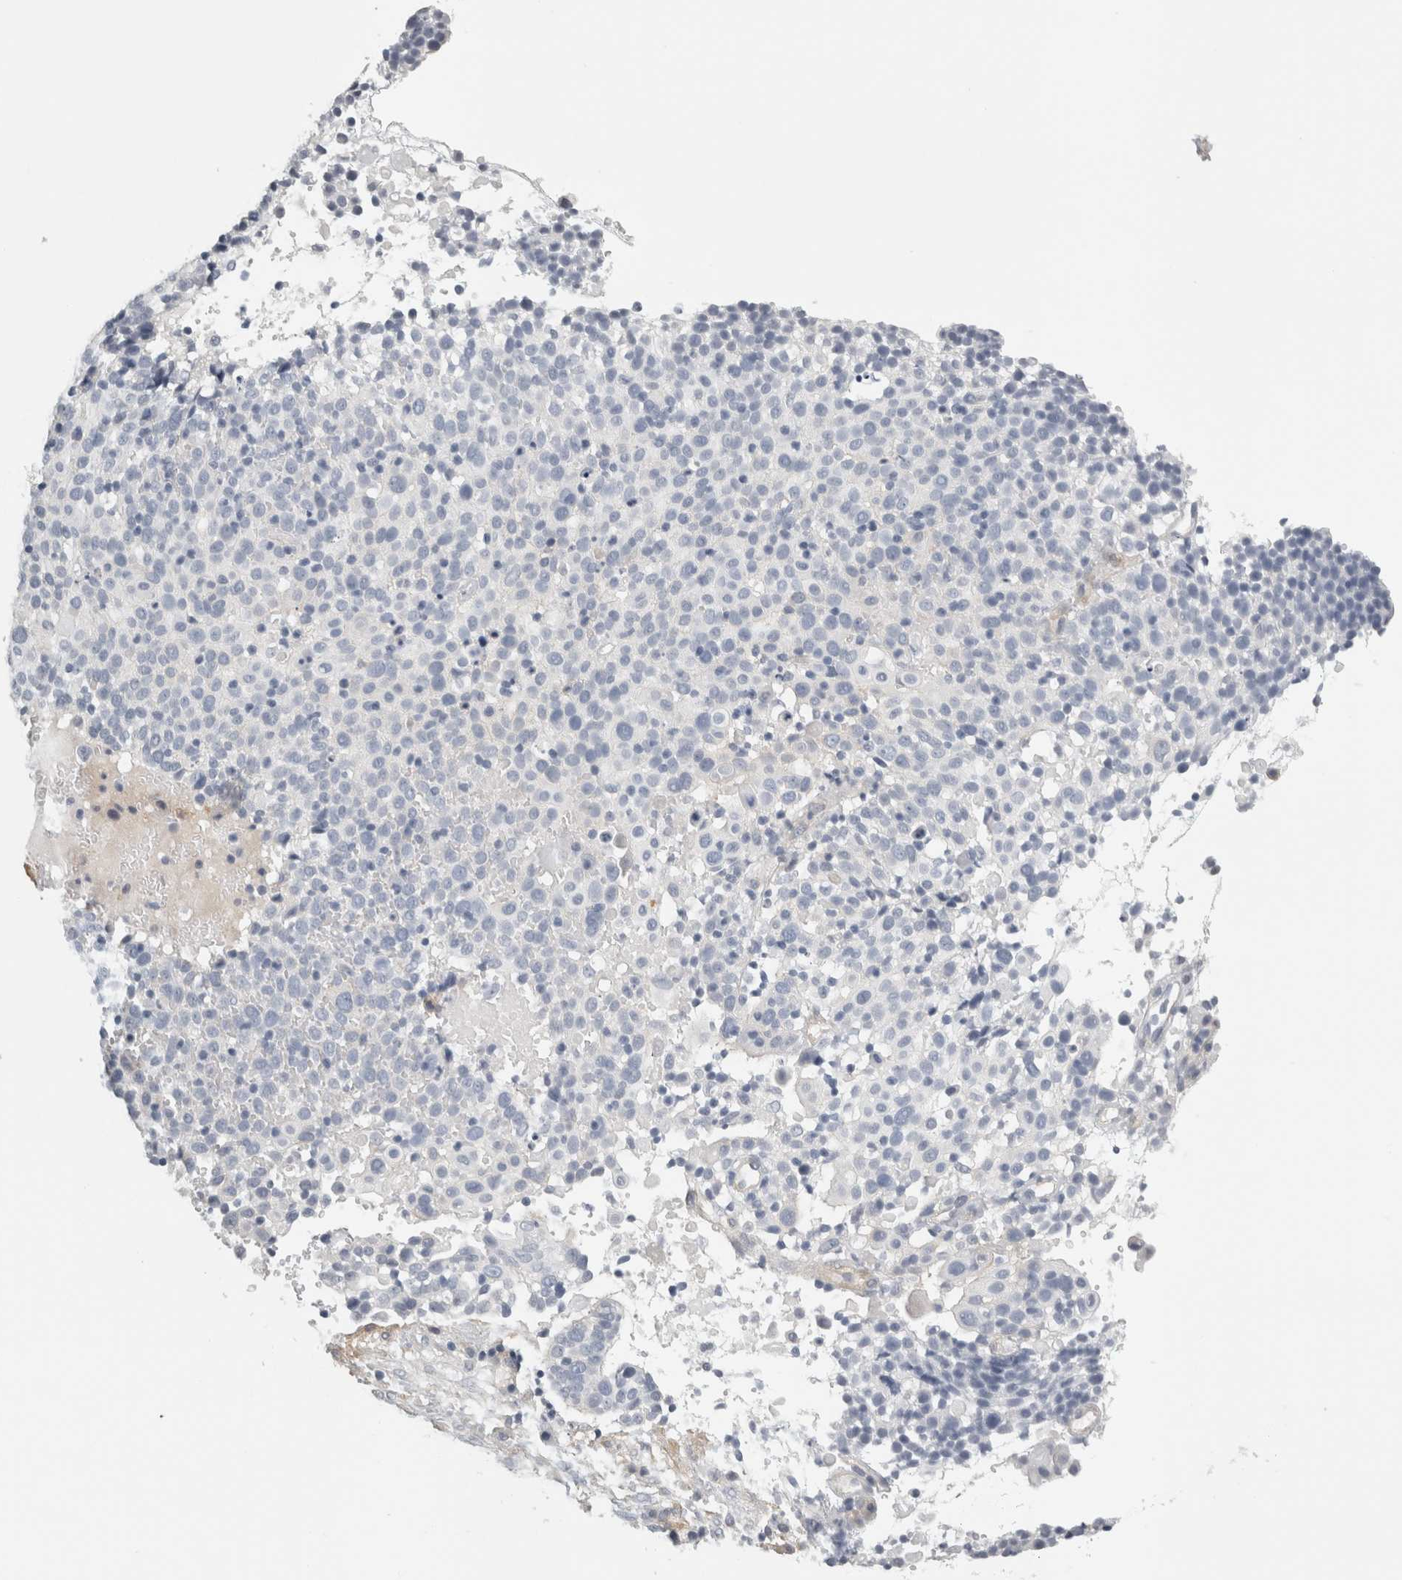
{"staining": {"intensity": "negative", "quantity": "none", "location": "none"}, "tissue": "cervical cancer", "cell_type": "Tumor cells", "image_type": "cancer", "snomed": [{"axis": "morphology", "description": "Squamous cell carcinoma, NOS"}, {"axis": "topography", "description": "Cervix"}], "caption": "Image shows no protein expression in tumor cells of cervical squamous cell carcinoma tissue.", "gene": "FBLIM1", "patient": {"sex": "female", "age": 74}}